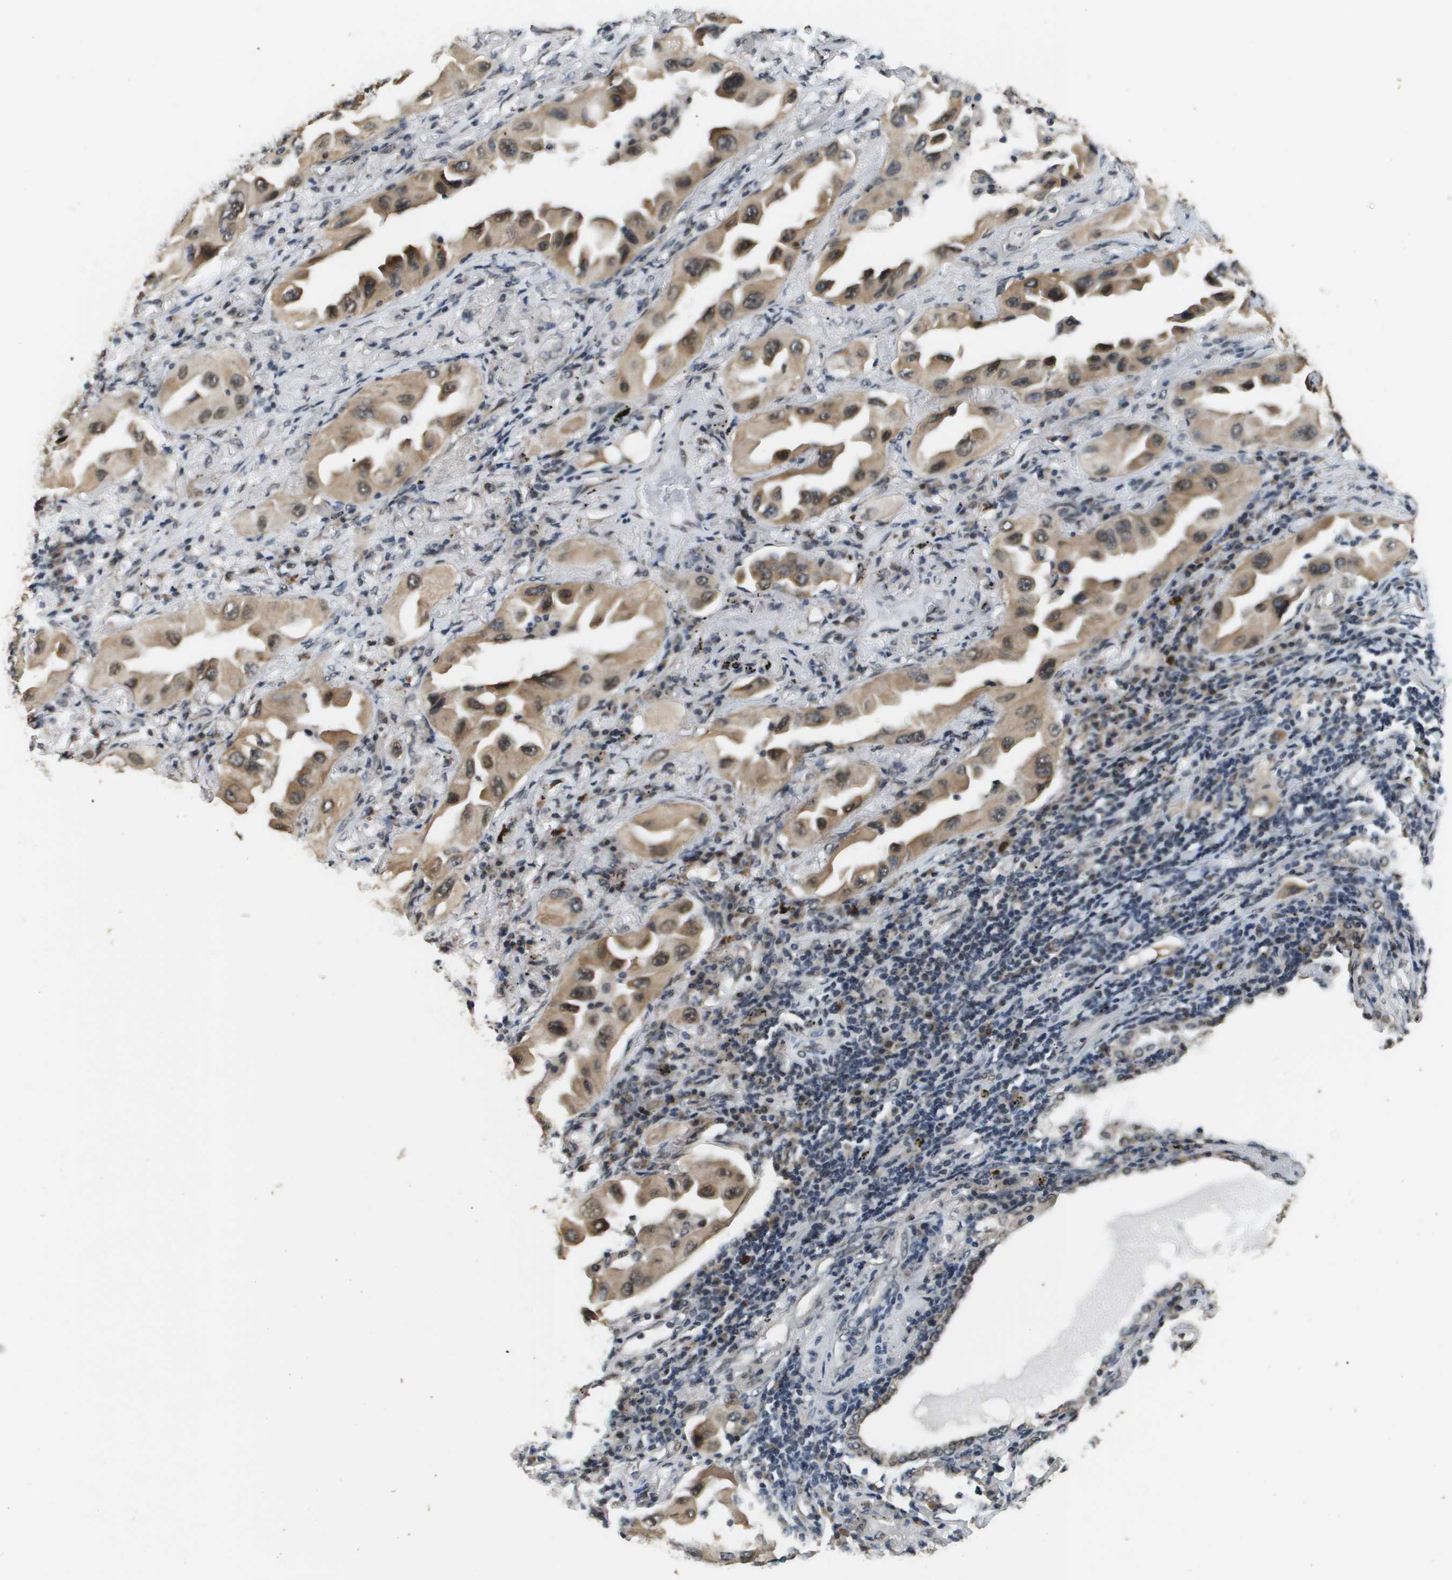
{"staining": {"intensity": "moderate", "quantity": ">75%", "location": "cytoplasmic/membranous,nuclear"}, "tissue": "lung cancer", "cell_type": "Tumor cells", "image_type": "cancer", "snomed": [{"axis": "morphology", "description": "Adenocarcinoma, NOS"}, {"axis": "topography", "description": "Lung"}], "caption": "Immunohistochemical staining of adenocarcinoma (lung) displays moderate cytoplasmic/membranous and nuclear protein expression in about >75% of tumor cells.", "gene": "FANCC", "patient": {"sex": "female", "age": 65}}